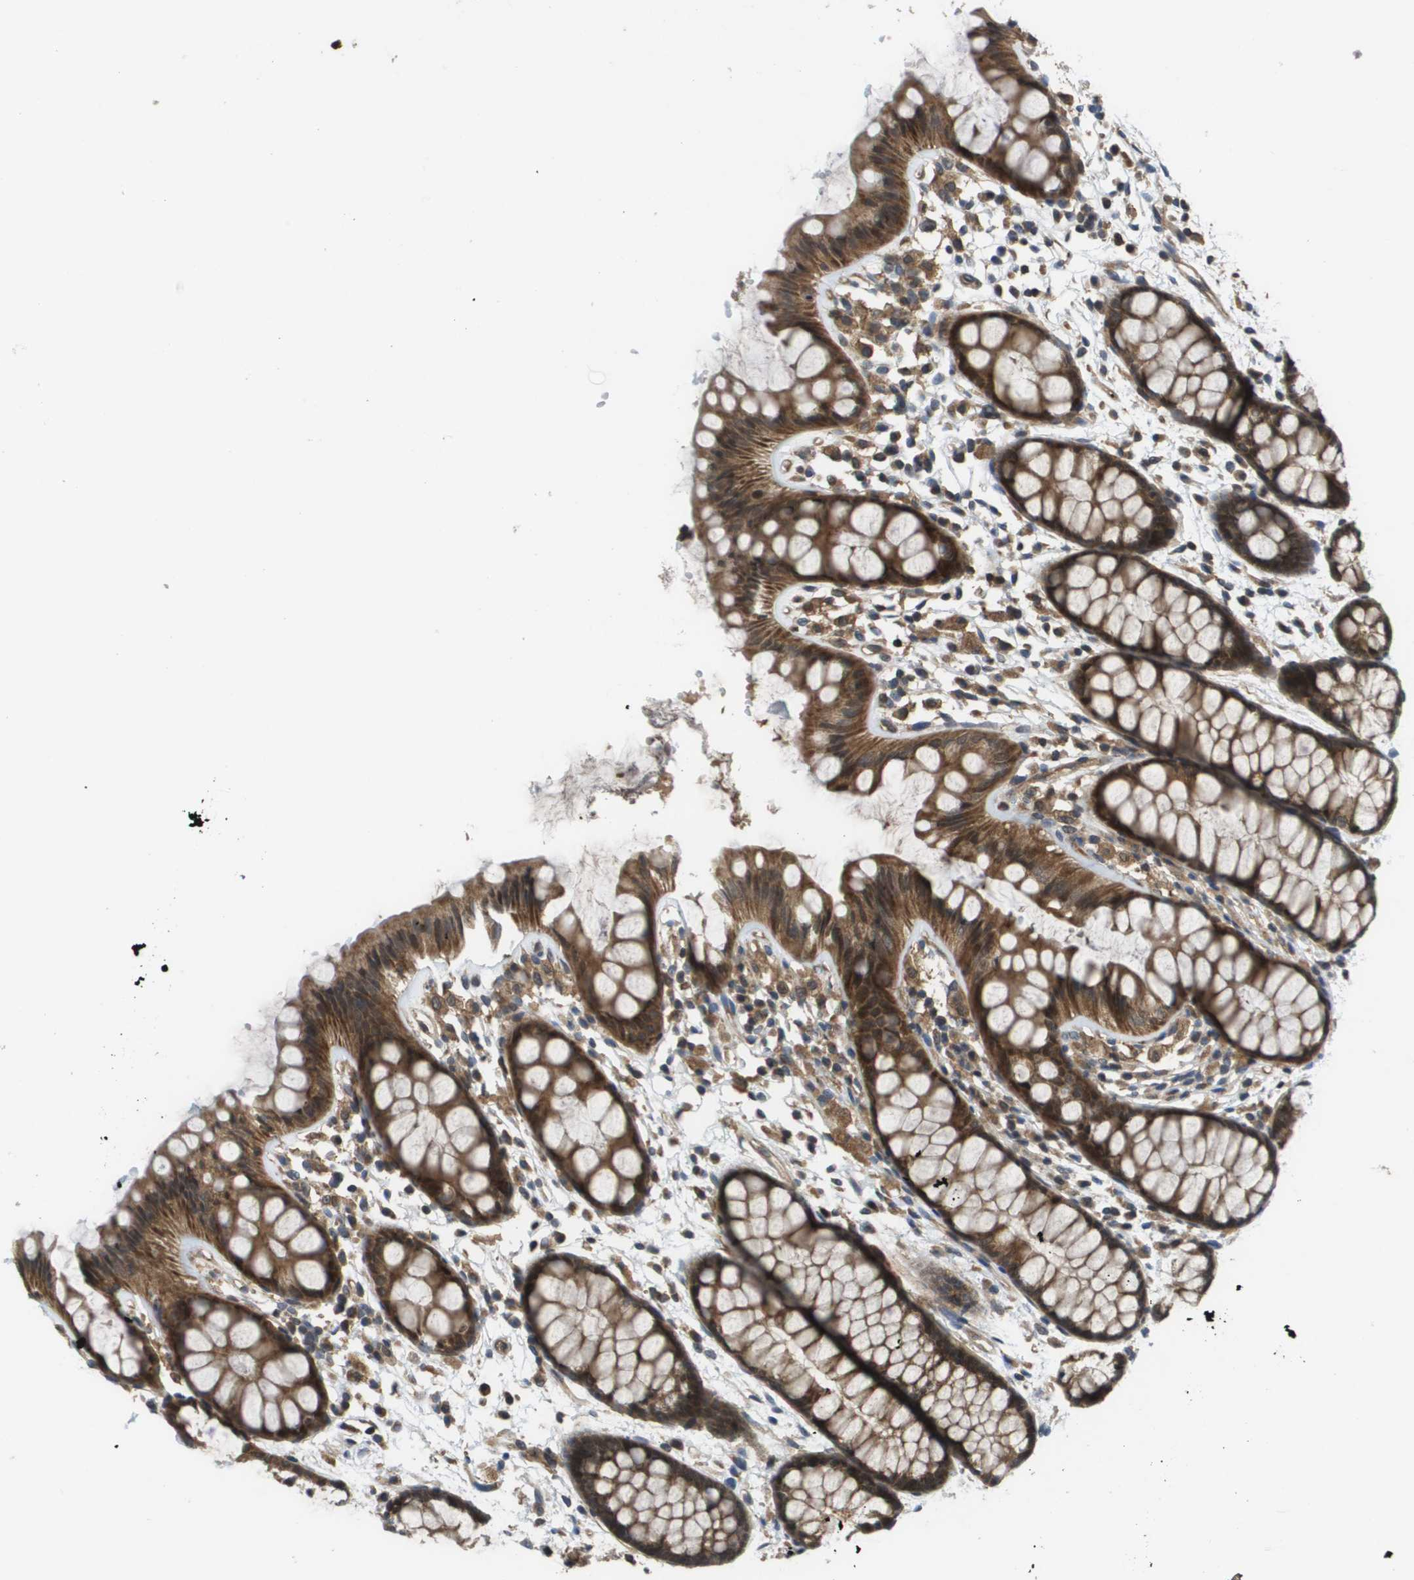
{"staining": {"intensity": "moderate", "quantity": ">75%", "location": "cytoplasmic/membranous"}, "tissue": "rectum", "cell_type": "Glandular cells", "image_type": "normal", "snomed": [{"axis": "morphology", "description": "Normal tissue, NOS"}, {"axis": "topography", "description": "Rectum"}], "caption": "Benign rectum demonstrates moderate cytoplasmic/membranous staining in approximately >75% of glandular cells, visualized by immunohistochemistry.", "gene": "RBM38", "patient": {"sex": "female", "age": 66}}